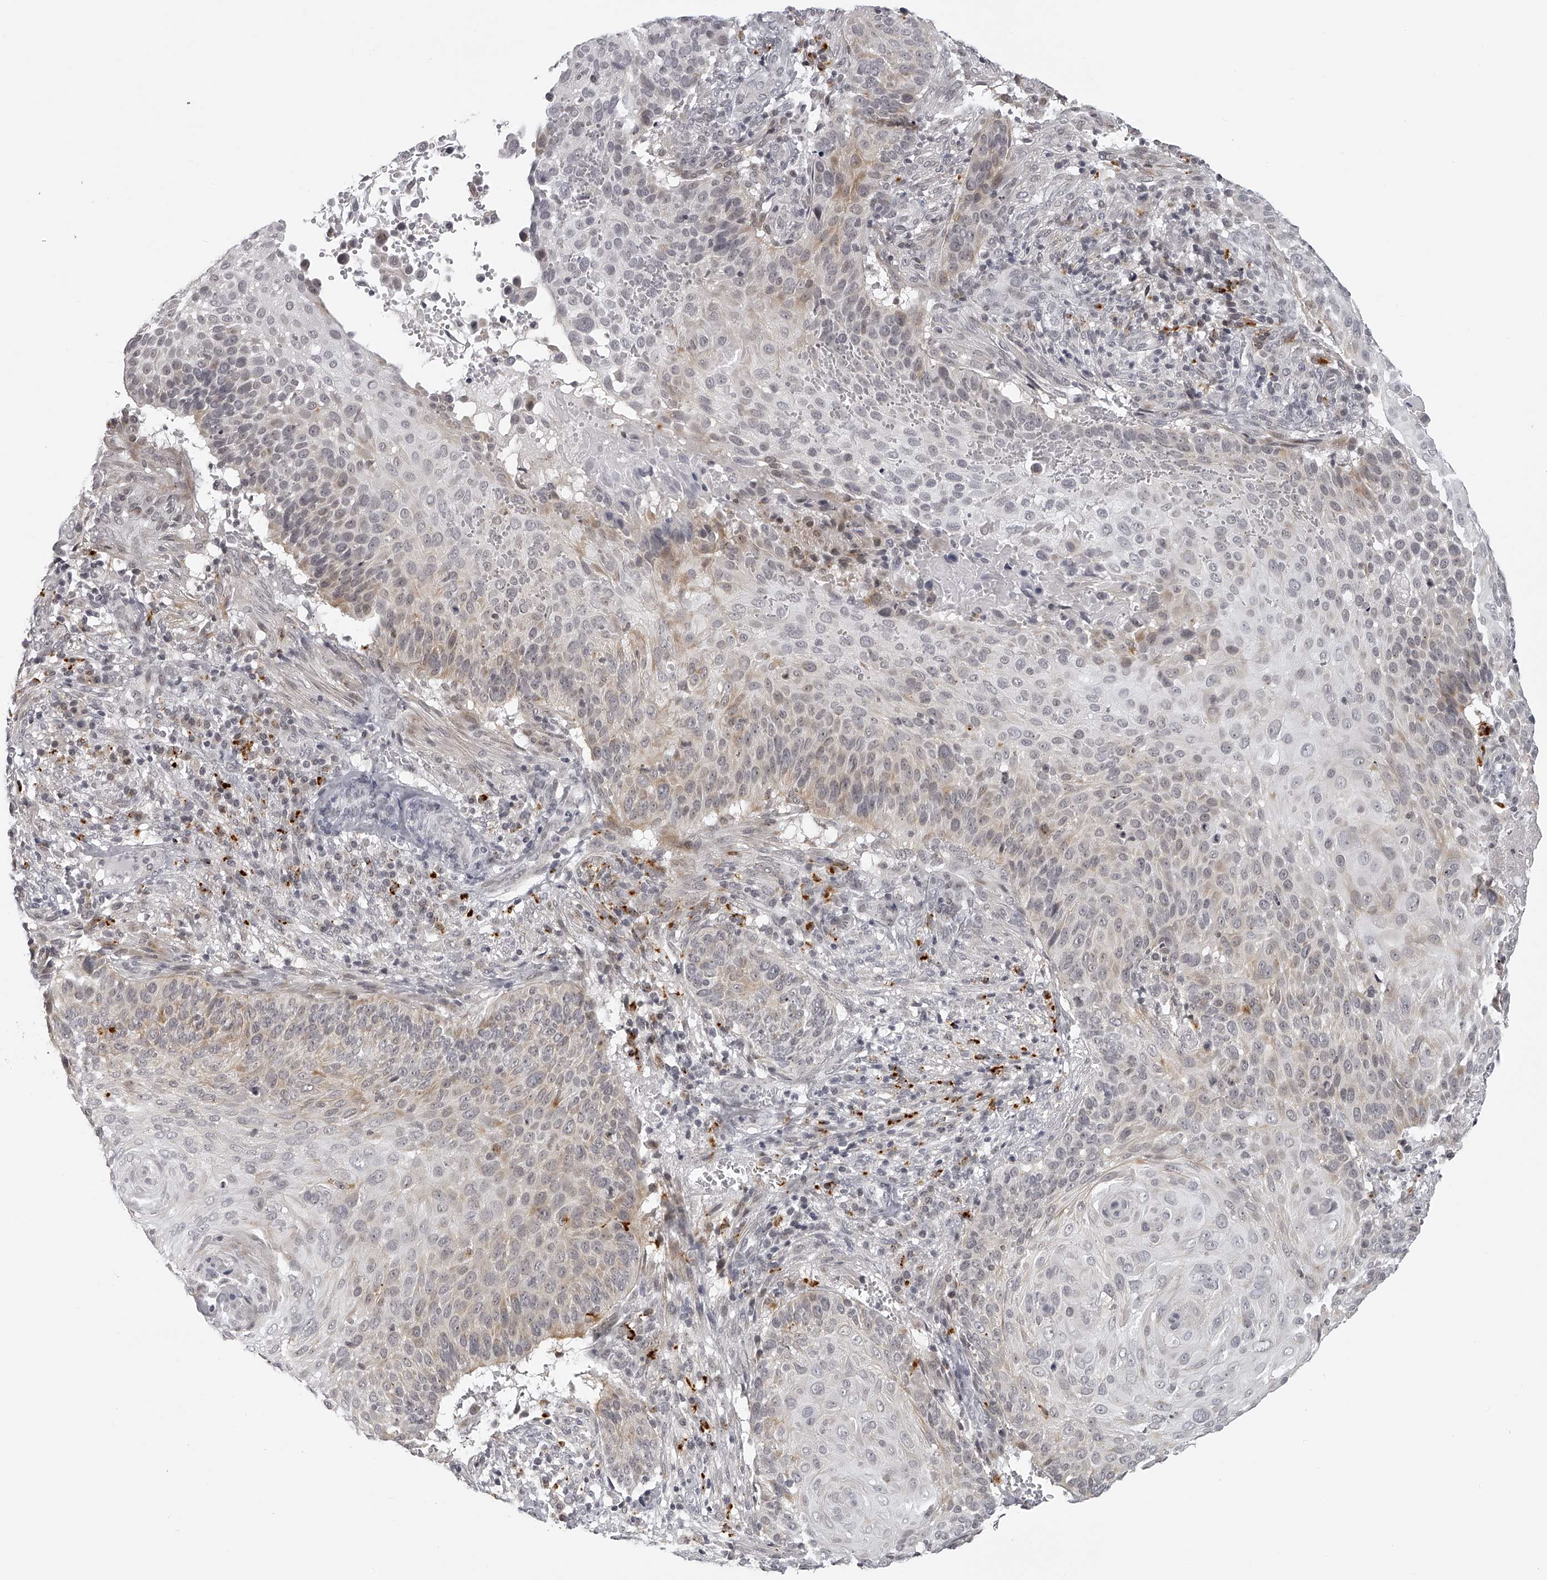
{"staining": {"intensity": "weak", "quantity": "<25%", "location": "cytoplasmic/membranous"}, "tissue": "cervical cancer", "cell_type": "Tumor cells", "image_type": "cancer", "snomed": [{"axis": "morphology", "description": "Squamous cell carcinoma, NOS"}, {"axis": "topography", "description": "Cervix"}], "caption": "The image reveals no staining of tumor cells in squamous cell carcinoma (cervical). (Immunohistochemistry, brightfield microscopy, high magnification).", "gene": "RNF220", "patient": {"sex": "female", "age": 74}}